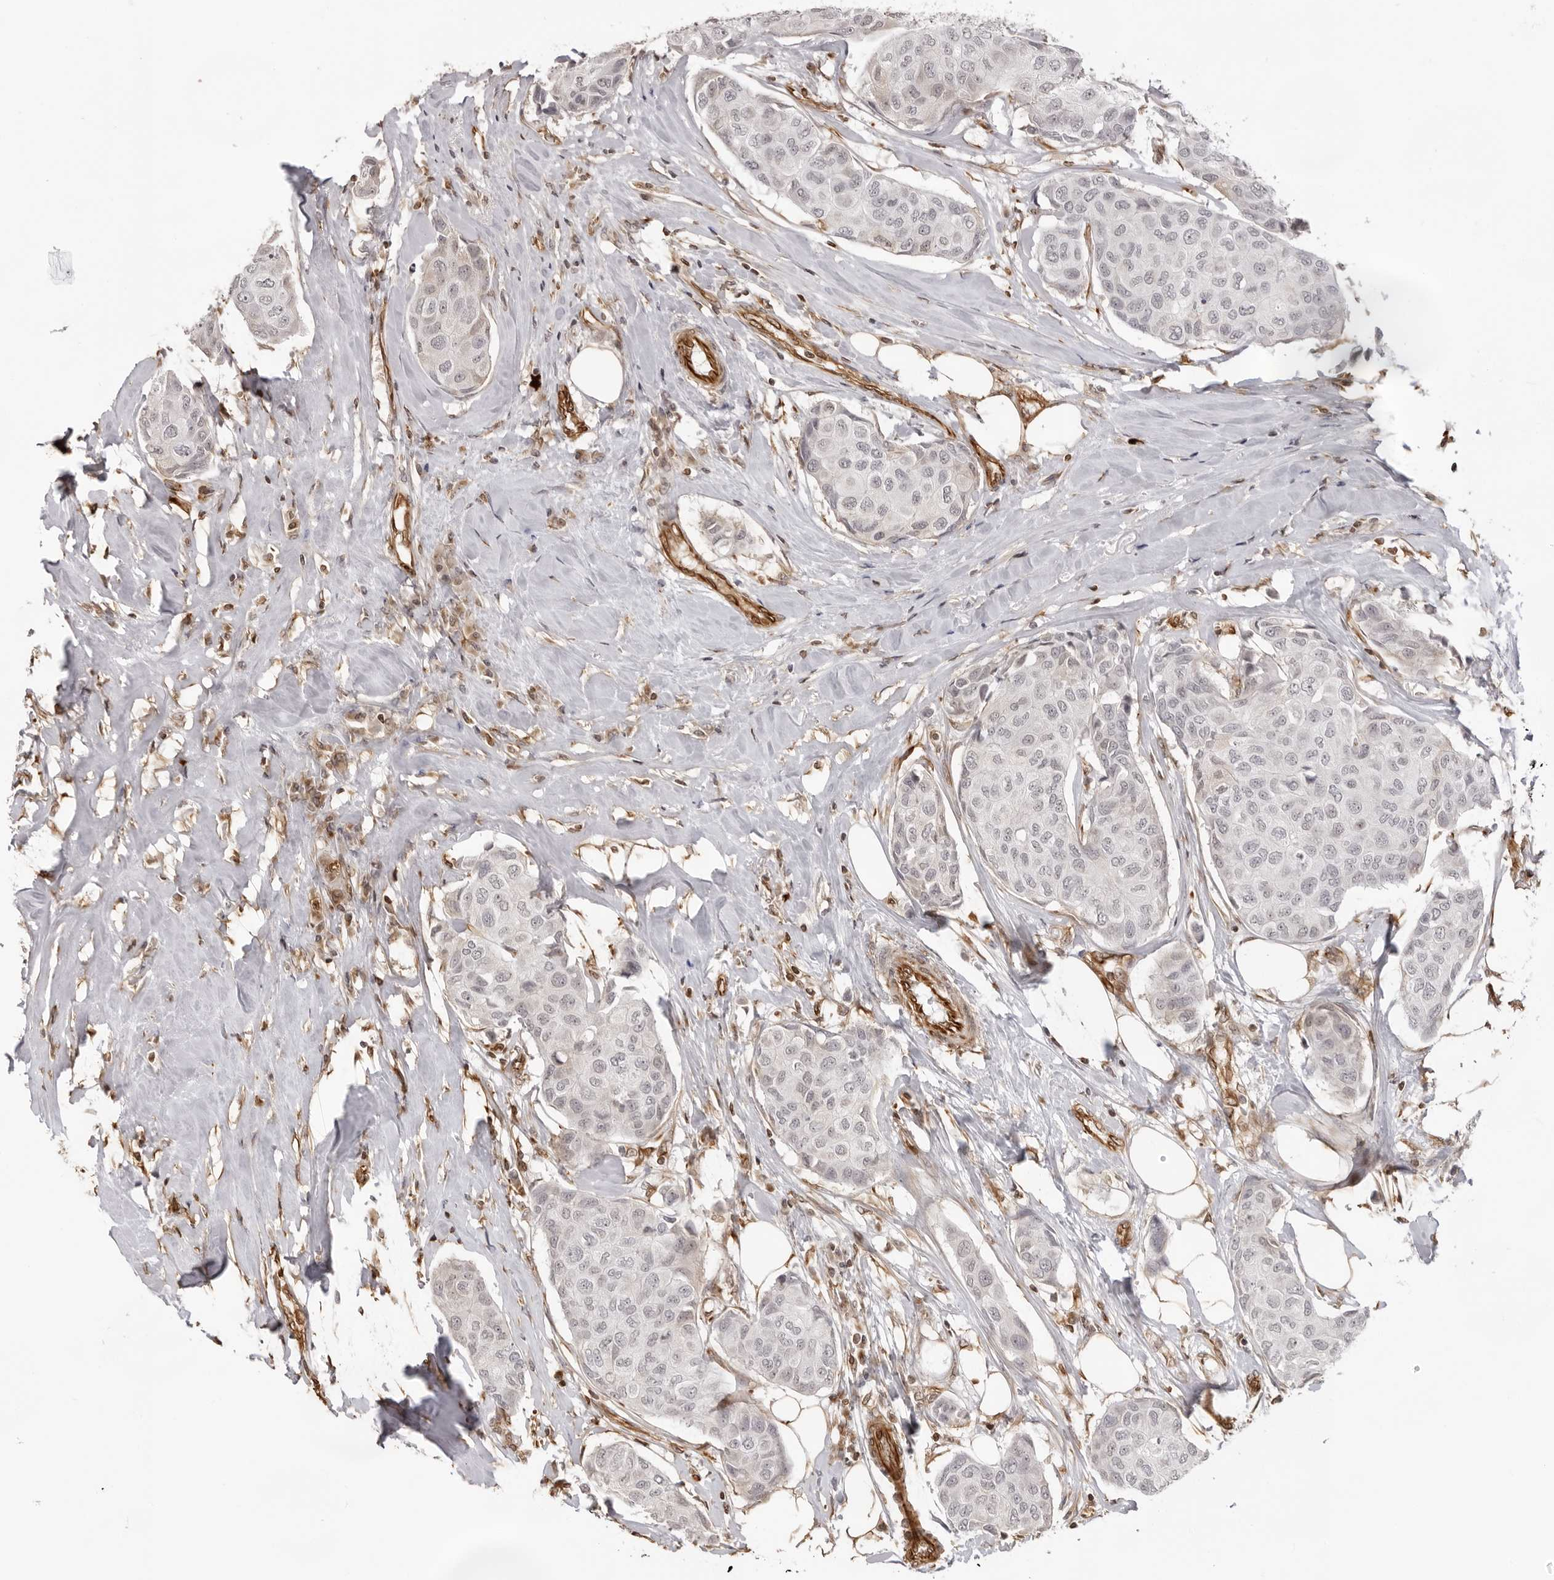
{"staining": {"intensity": "negative", "quantity": "none", "location": "none"}, "tissue": "breast cancer", "cell_type": "Tumor cells", "image_type": "cancer", "snomed": [{"axis": "morphology", "description": "Duct carcinoma"}, {"axis": "topography", "description": "Breast"}], "caption": "DAB immunohistochemical staining of breast cancer displays no significant staining in tumor cells.", "gene": "DYNLT5", "patient": {"sex": "female", "age": 80}}